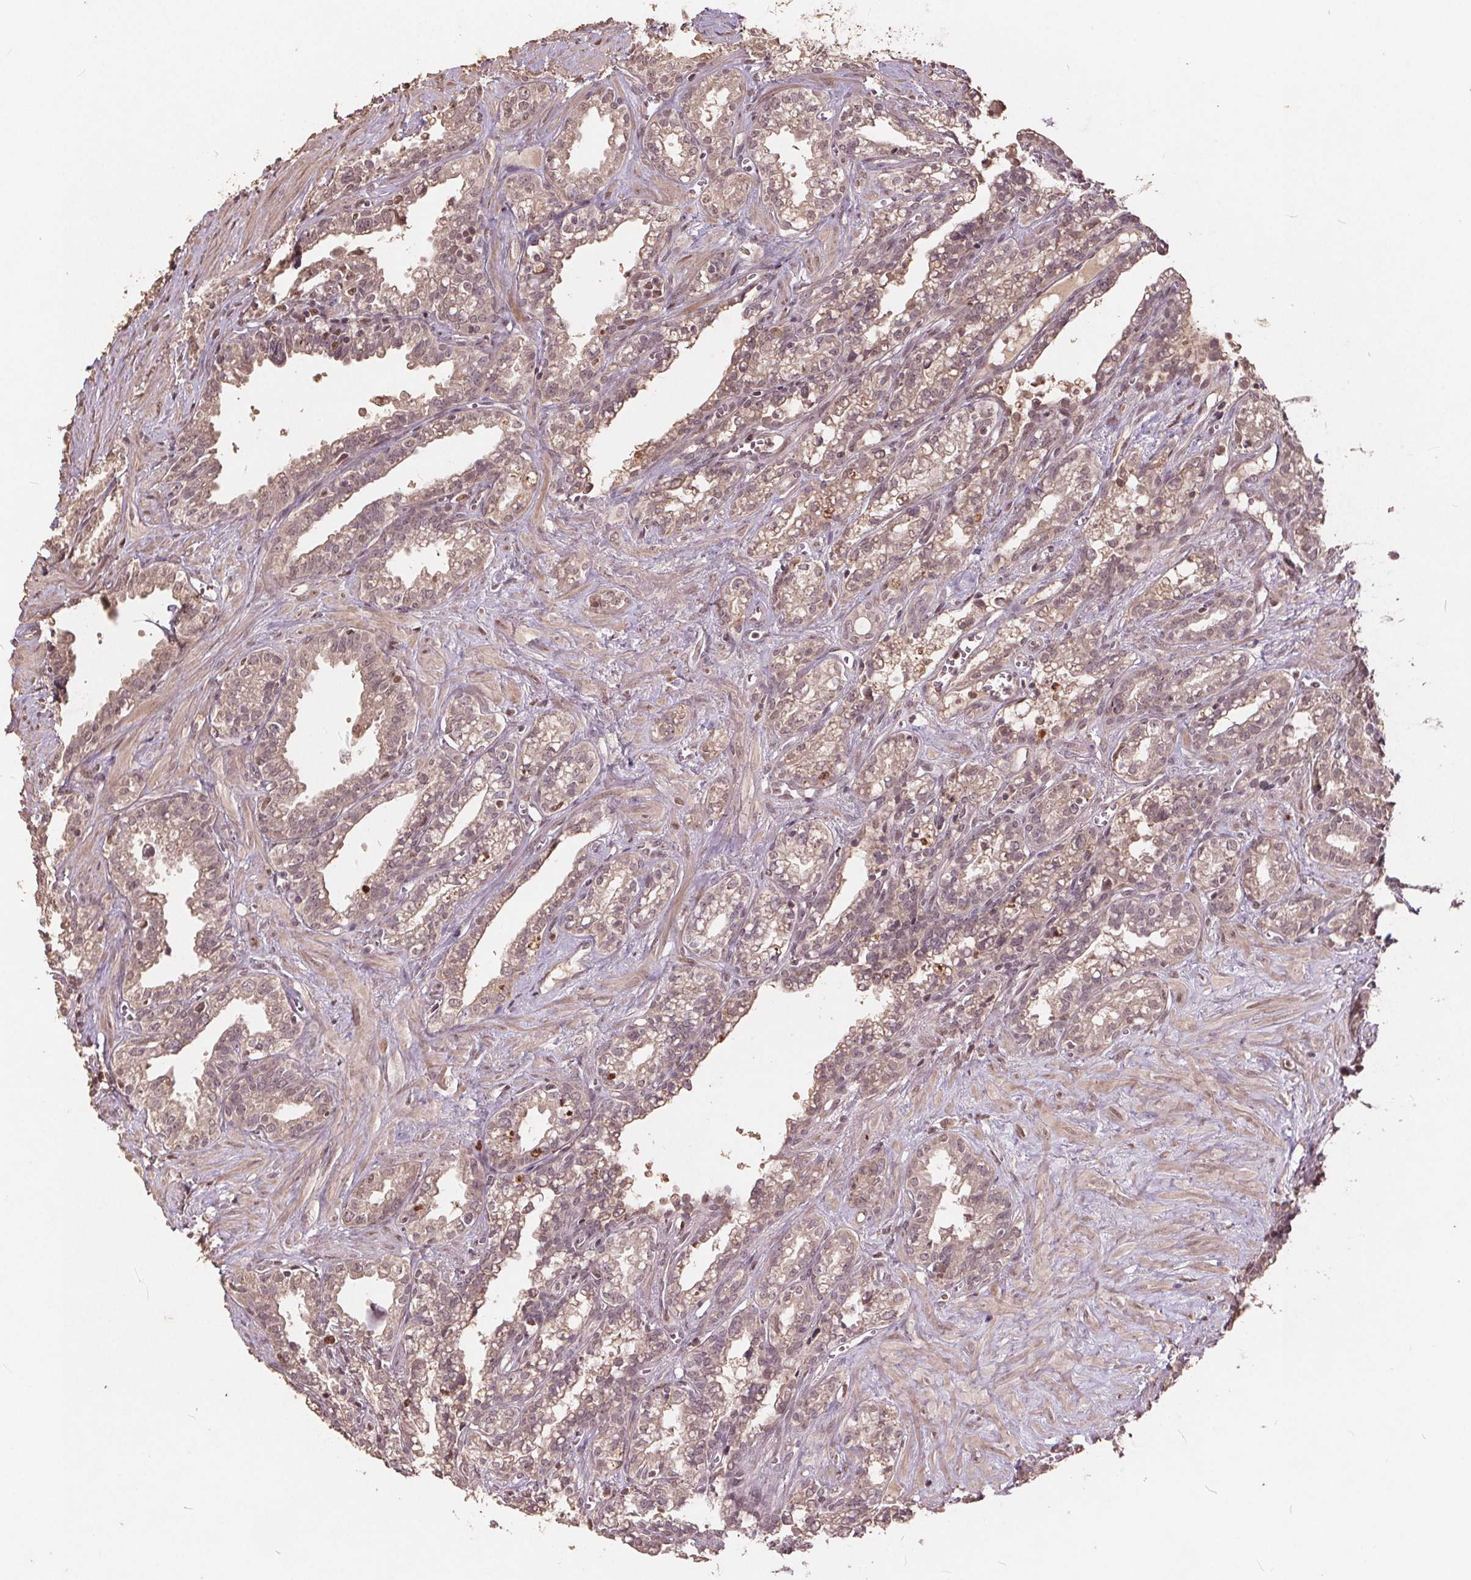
{"staining": {"intensity": "weak", "quantity": ">75%", "location": "cytoplasmic/membranous,nuclear"}, "tissue": "seminal vesicle", "cell_type": "Glandular cells", "image_type": "normal", "snomed": [{"axis": "morphology", "description": "Normal tissue, NOS"}, {"axis": "morphology", "description": "Urothelial carcinoma, NOS"}, {"axis": "topography", "description": "Urinary bladder"}, {"axis": "topography", "description": "Seminal veicle"}], "caption": "This photomicrograph displays immunohistochemistry staining of unremarkable seminal vesicle, with low weak cytoplasmic/membranous,nuclear staining in approximately >75% of glandular cells.", "gene": "DNMT3B", "patient": {"sex": "male", "age": 76}}